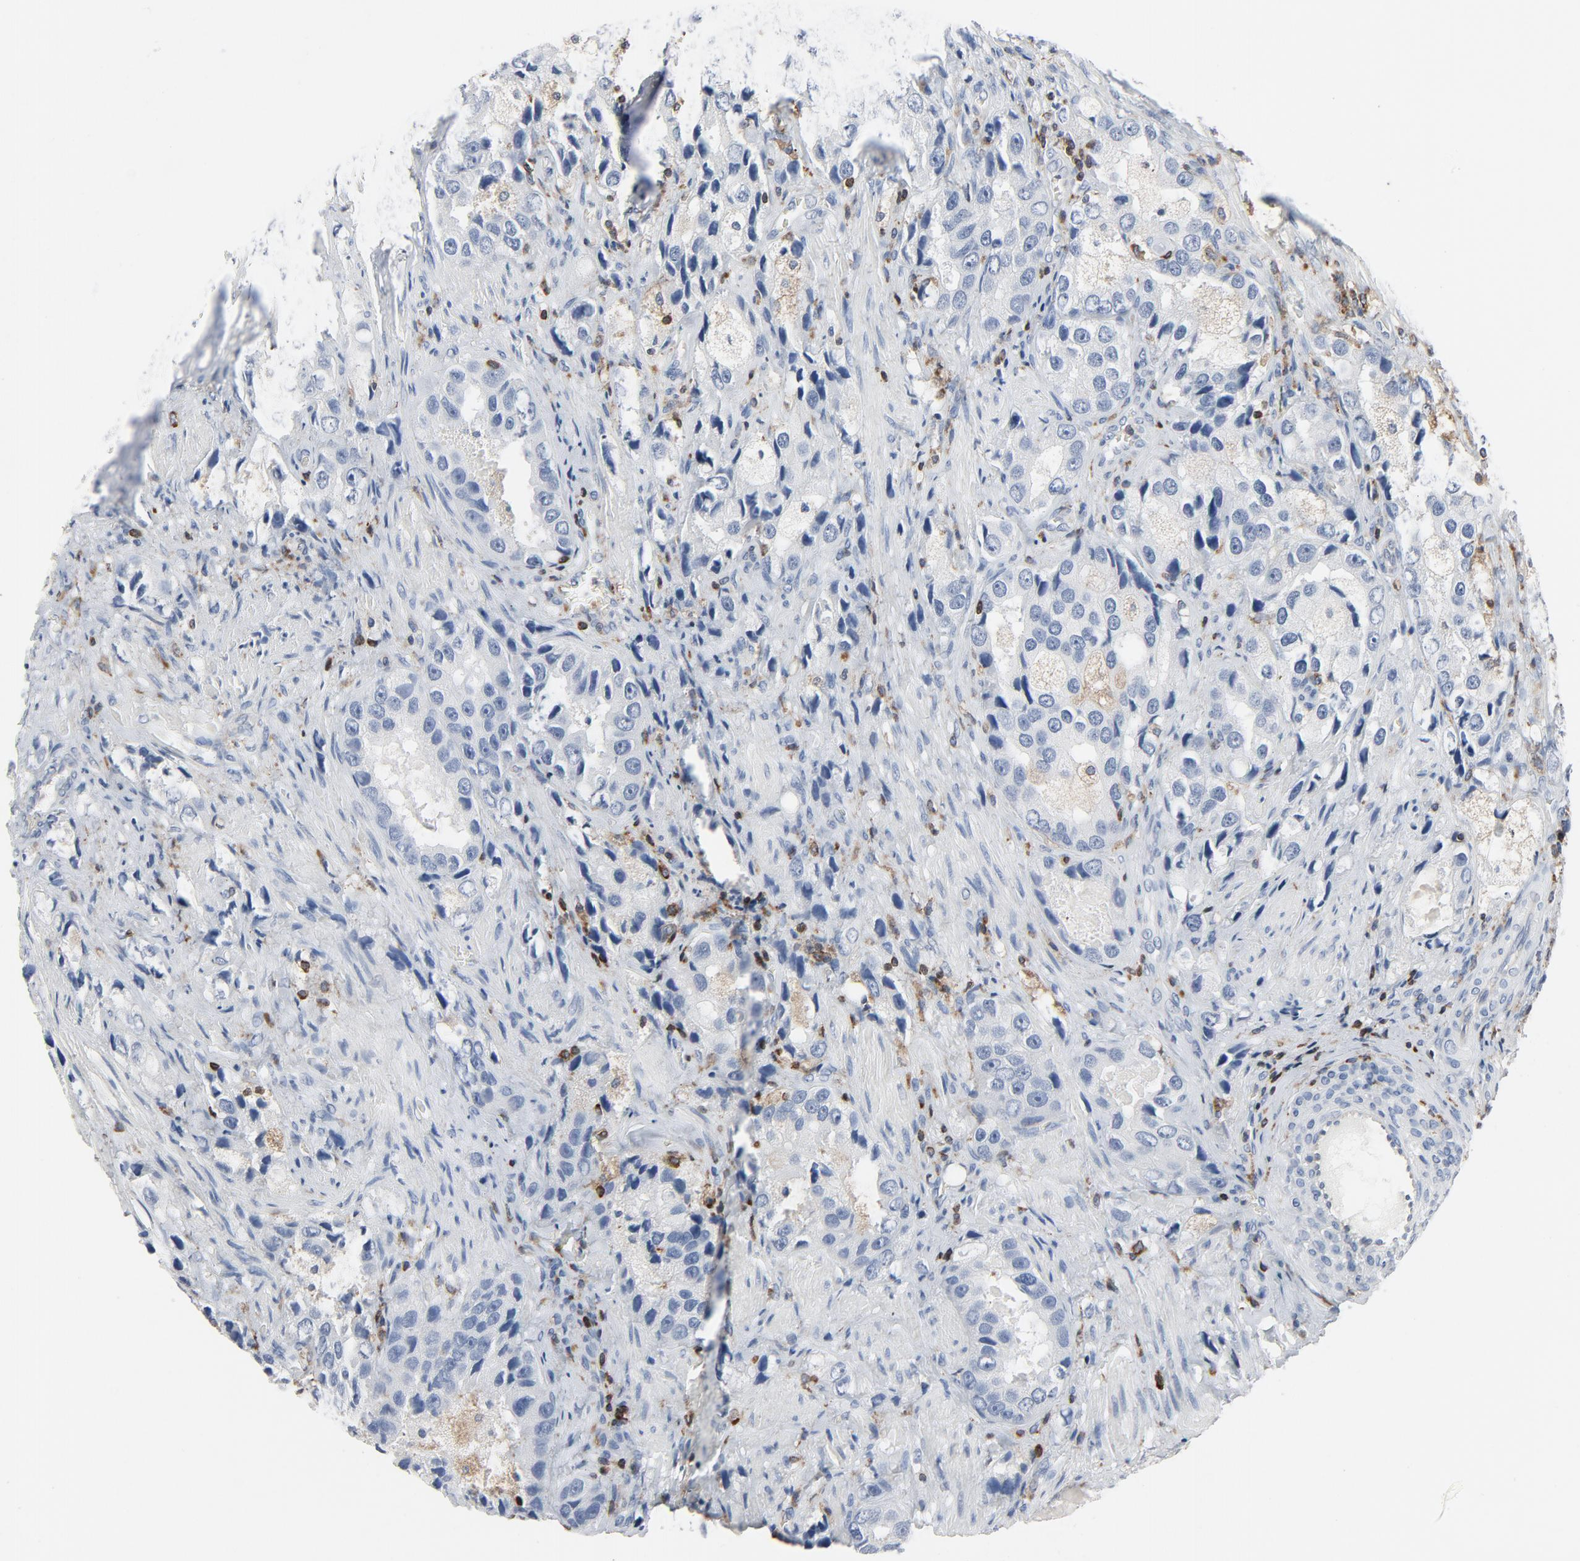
{"staining": {"intensity": "negative", "quantity": "none", "location": "none"}, "tissue": "prostate cancer", "cell_type": "Tumor cells", "image_type": "cancer", "snomed": [{"axis": "morphology", "description": "Adenocarcinoma, High grade"}, {"axis": "topography", "description": "Prostate"}], "caption": "Photomicrograph shows no protein positivity in tumor cells of prostate adenocarcinoma (high-grade) tissue.", "gene": "LCP2", "patient": {"sex": "male", "age": 63}}